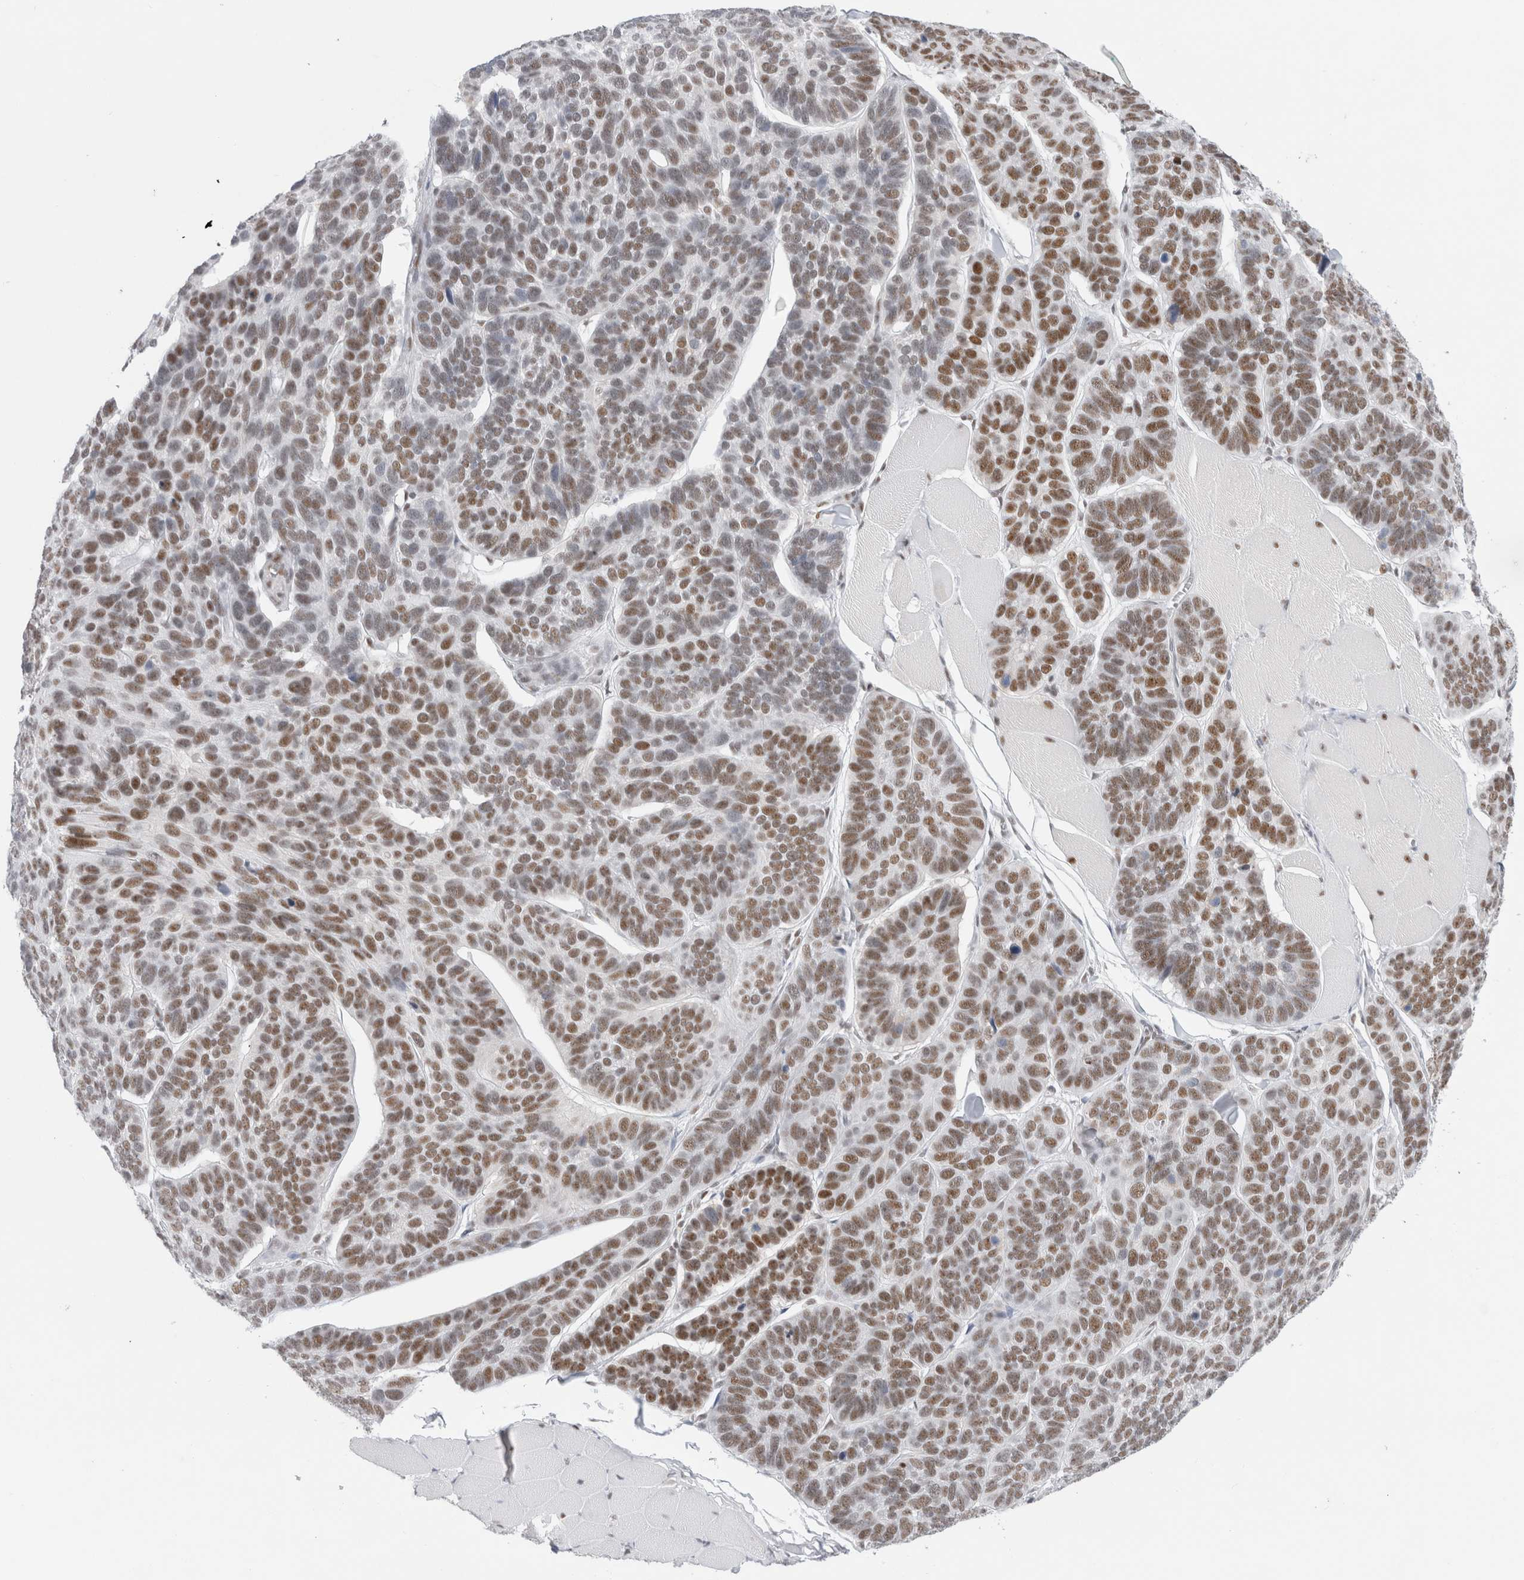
{"staining": {"intensity": "moderate", "quantity": ">75%", "location": "nuclear"}, "tissue": "skin cancer", "cell_type": "Tumor cells", "image_type": "cancer", "snomed": [{"axis": "morphology", "description": "Basal cell carcinoma"}, {"axis": "topography", "description": "Skin"}], "caption": "Brown immunohistochemical staining in skin cancer shows moderate nuclear positivity in about >75% of tumor cells. (DAB IHC, brown staining for protein, blue staining for nuclei).", "gene": "COPS7A", "patient": {"sex": "male", "age": 62}}